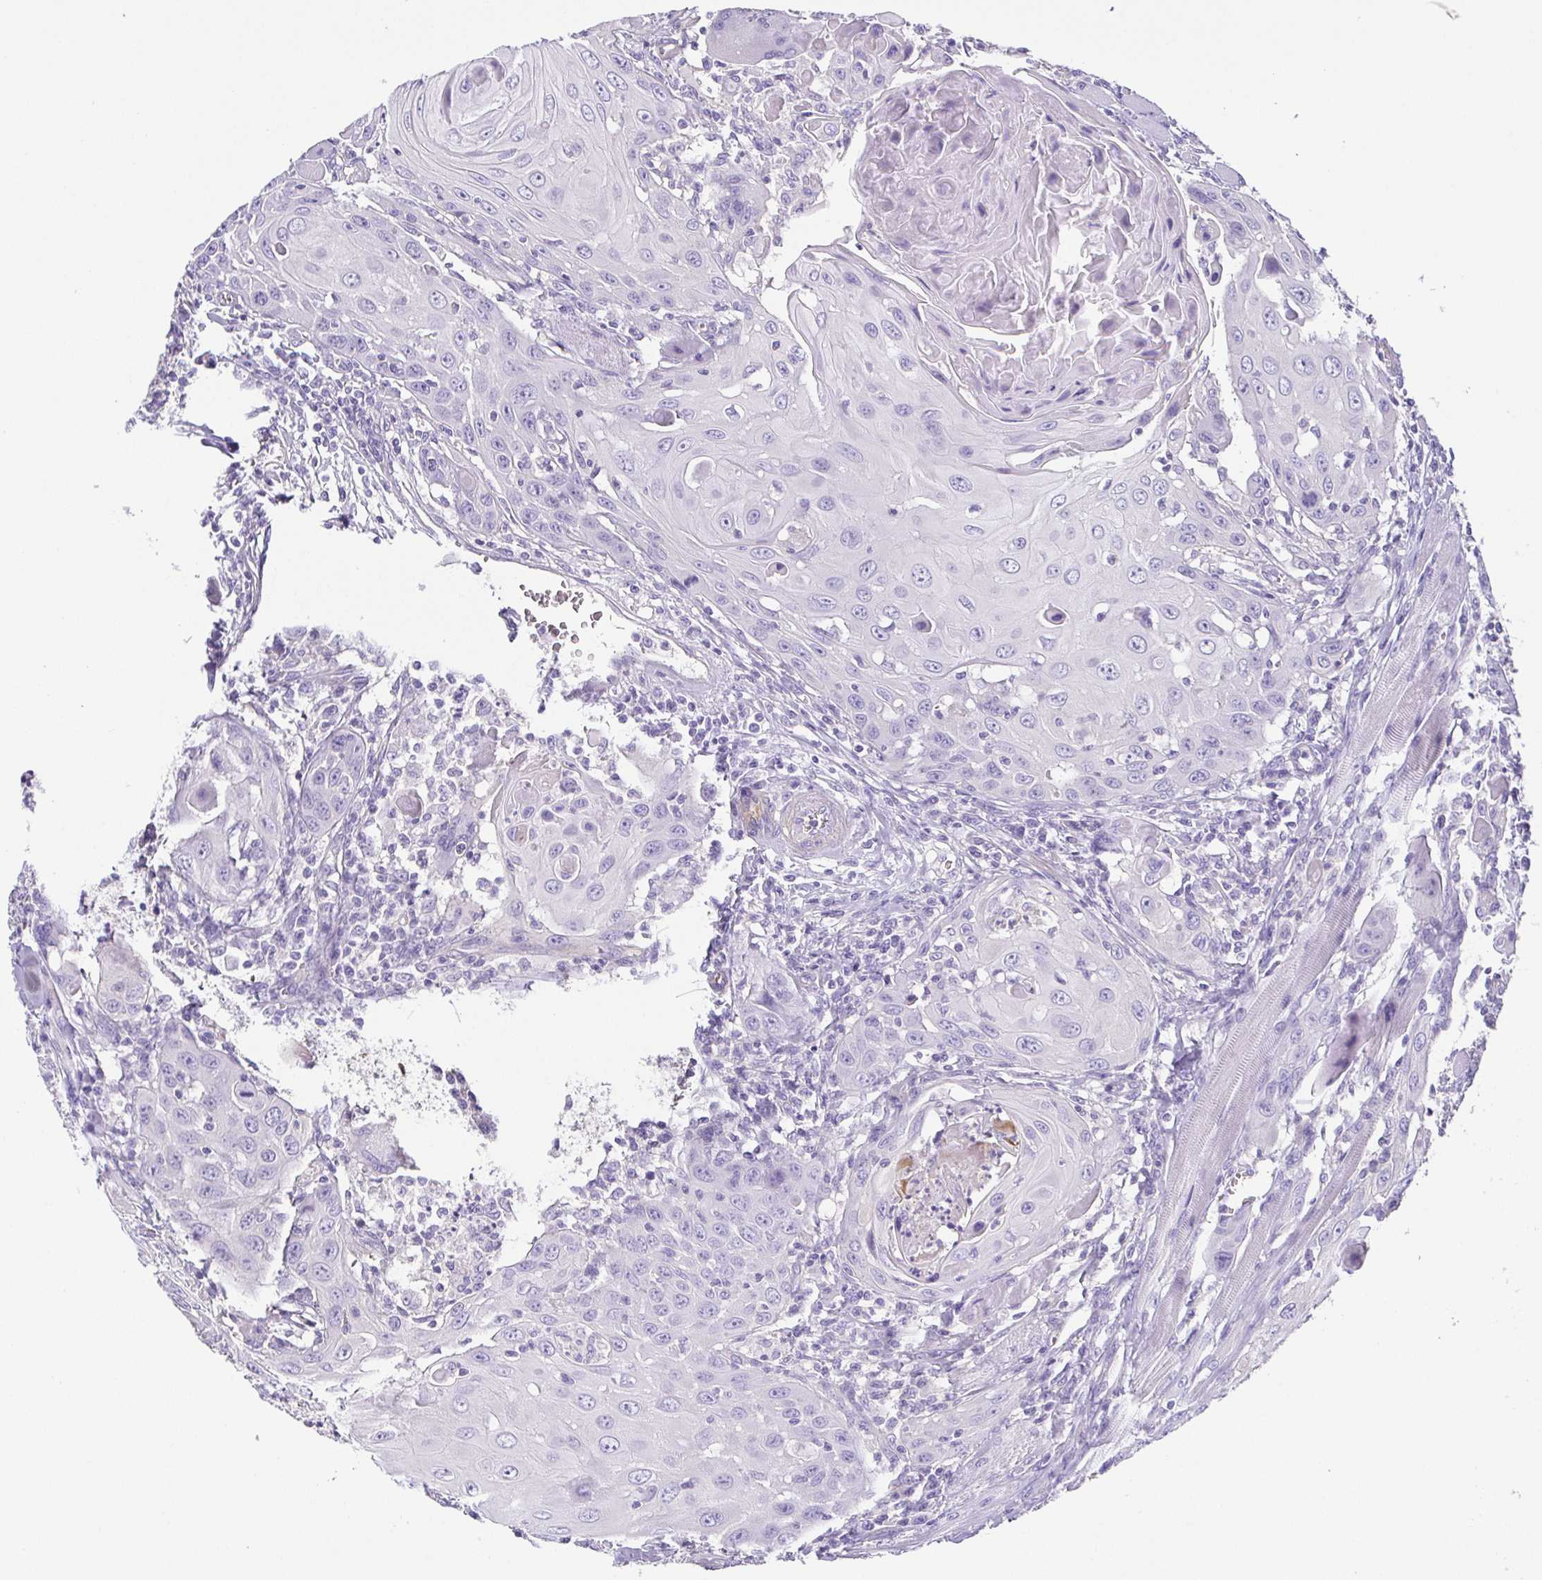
{"staining": {"intensity": "negative", "quantity": "none", "location": "none"}, "tissue": "head and neck cancer", "cell_type": "Tumor cells", "image_type": "cancer", "snomed": [{"axis": "morphology", "description": "Squamous cell carcinoma, NOS"}, {"axis": "topography", "description": "Head-Neck"}], "caption": "IHC of human head and neck cancer (squamous cell carcinoma) exhibits no expression in tumor cells.", "gene": "MYL6", "patient": {"sex": "female", "age": 80}}